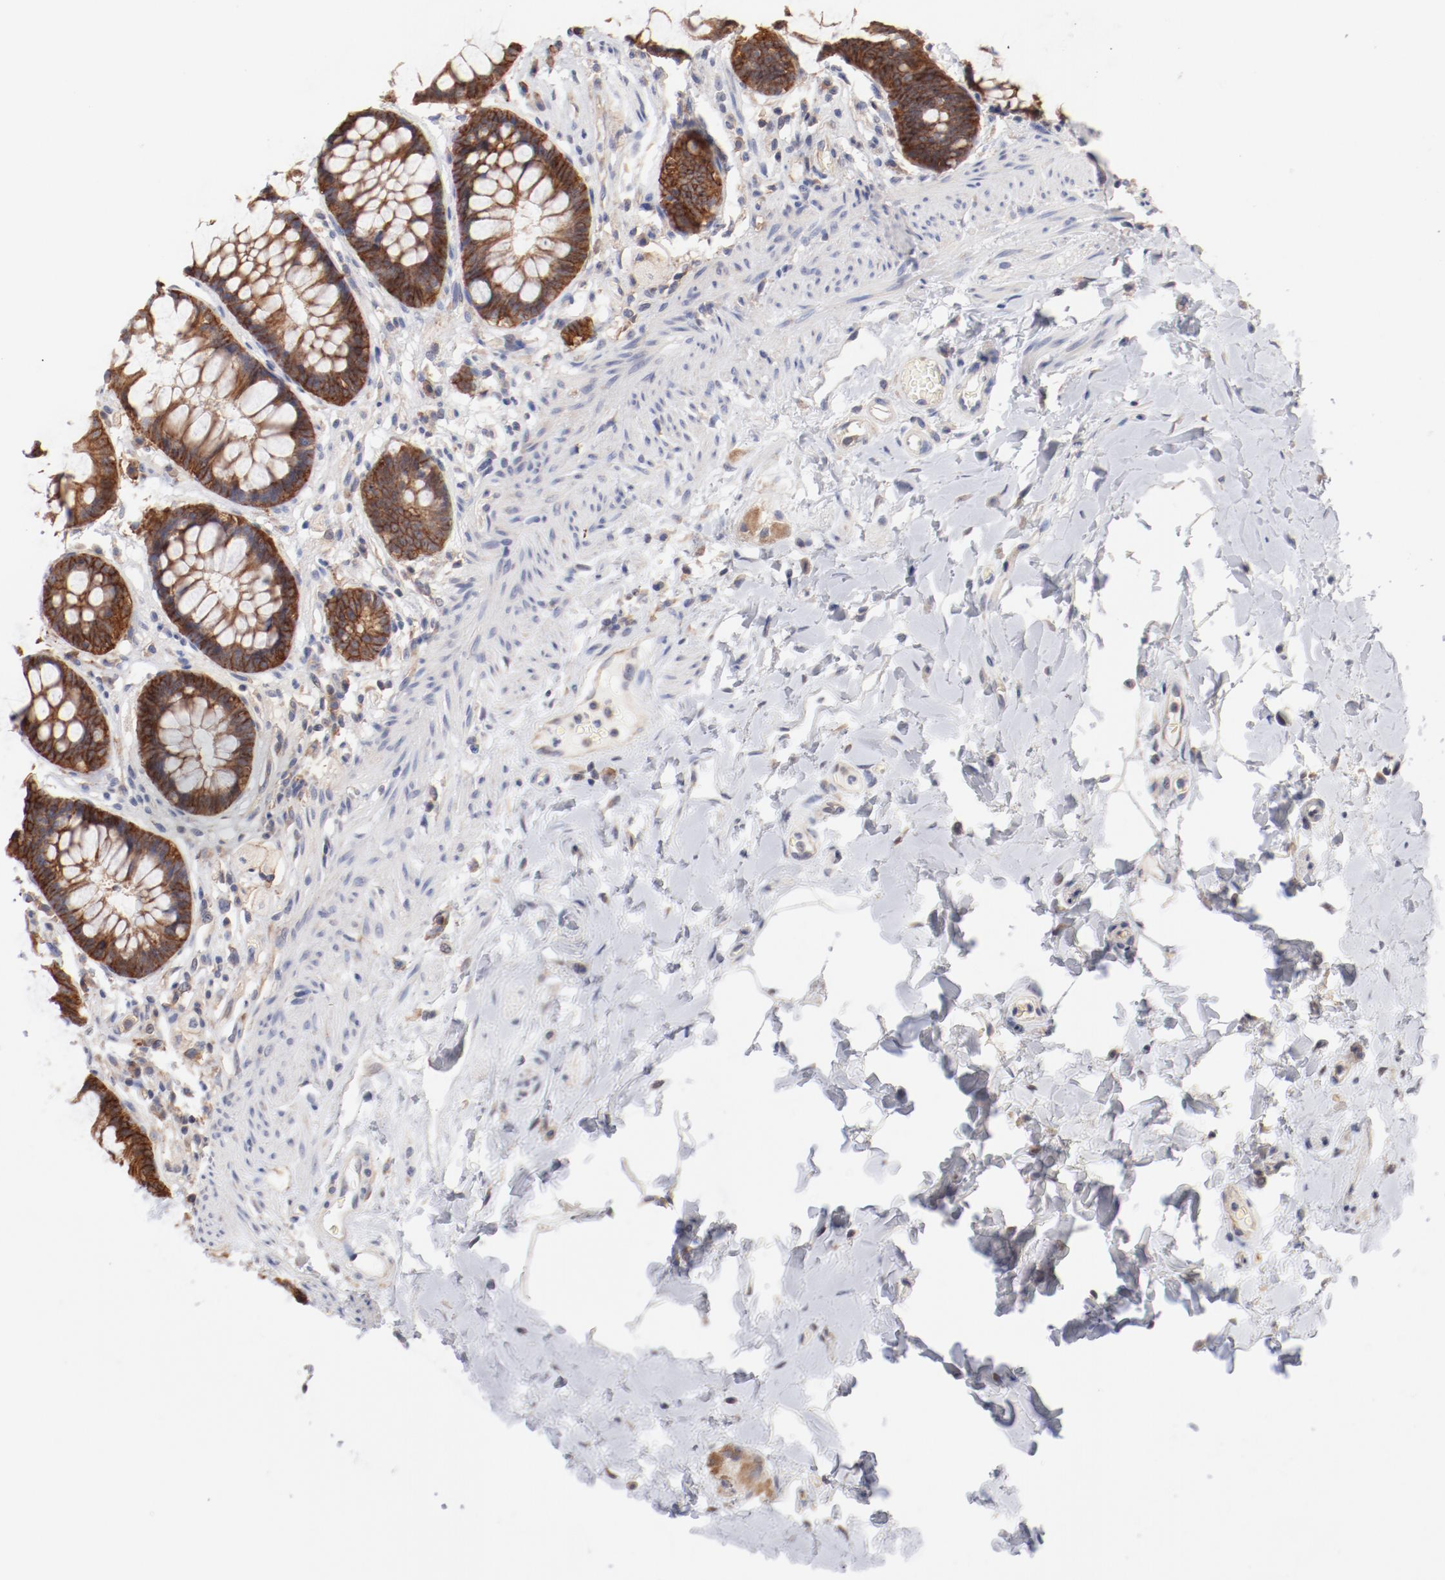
{"staining": {"intensity": "moderate", "quantity": ">75%", "location": "cytoplasmic/membranous"}, "tissue": "rectum", "cell_type": "Glandular cells", "image_type": "normal", "snomed": [{"axis": "morphology", "description": "Normal tissue, NOS"}, {"axis": "topography", "description": "Rectum"}], "caption": "Moderate cytoplasmic/membranous staining is present in about >75% of glandular cells in benign rectum. Immunohistochemistry stains the protein of interest in brown and the nuclei are stained blue.", "gene": "SETD3", "patient": {"sex": "female", "age": 46}}